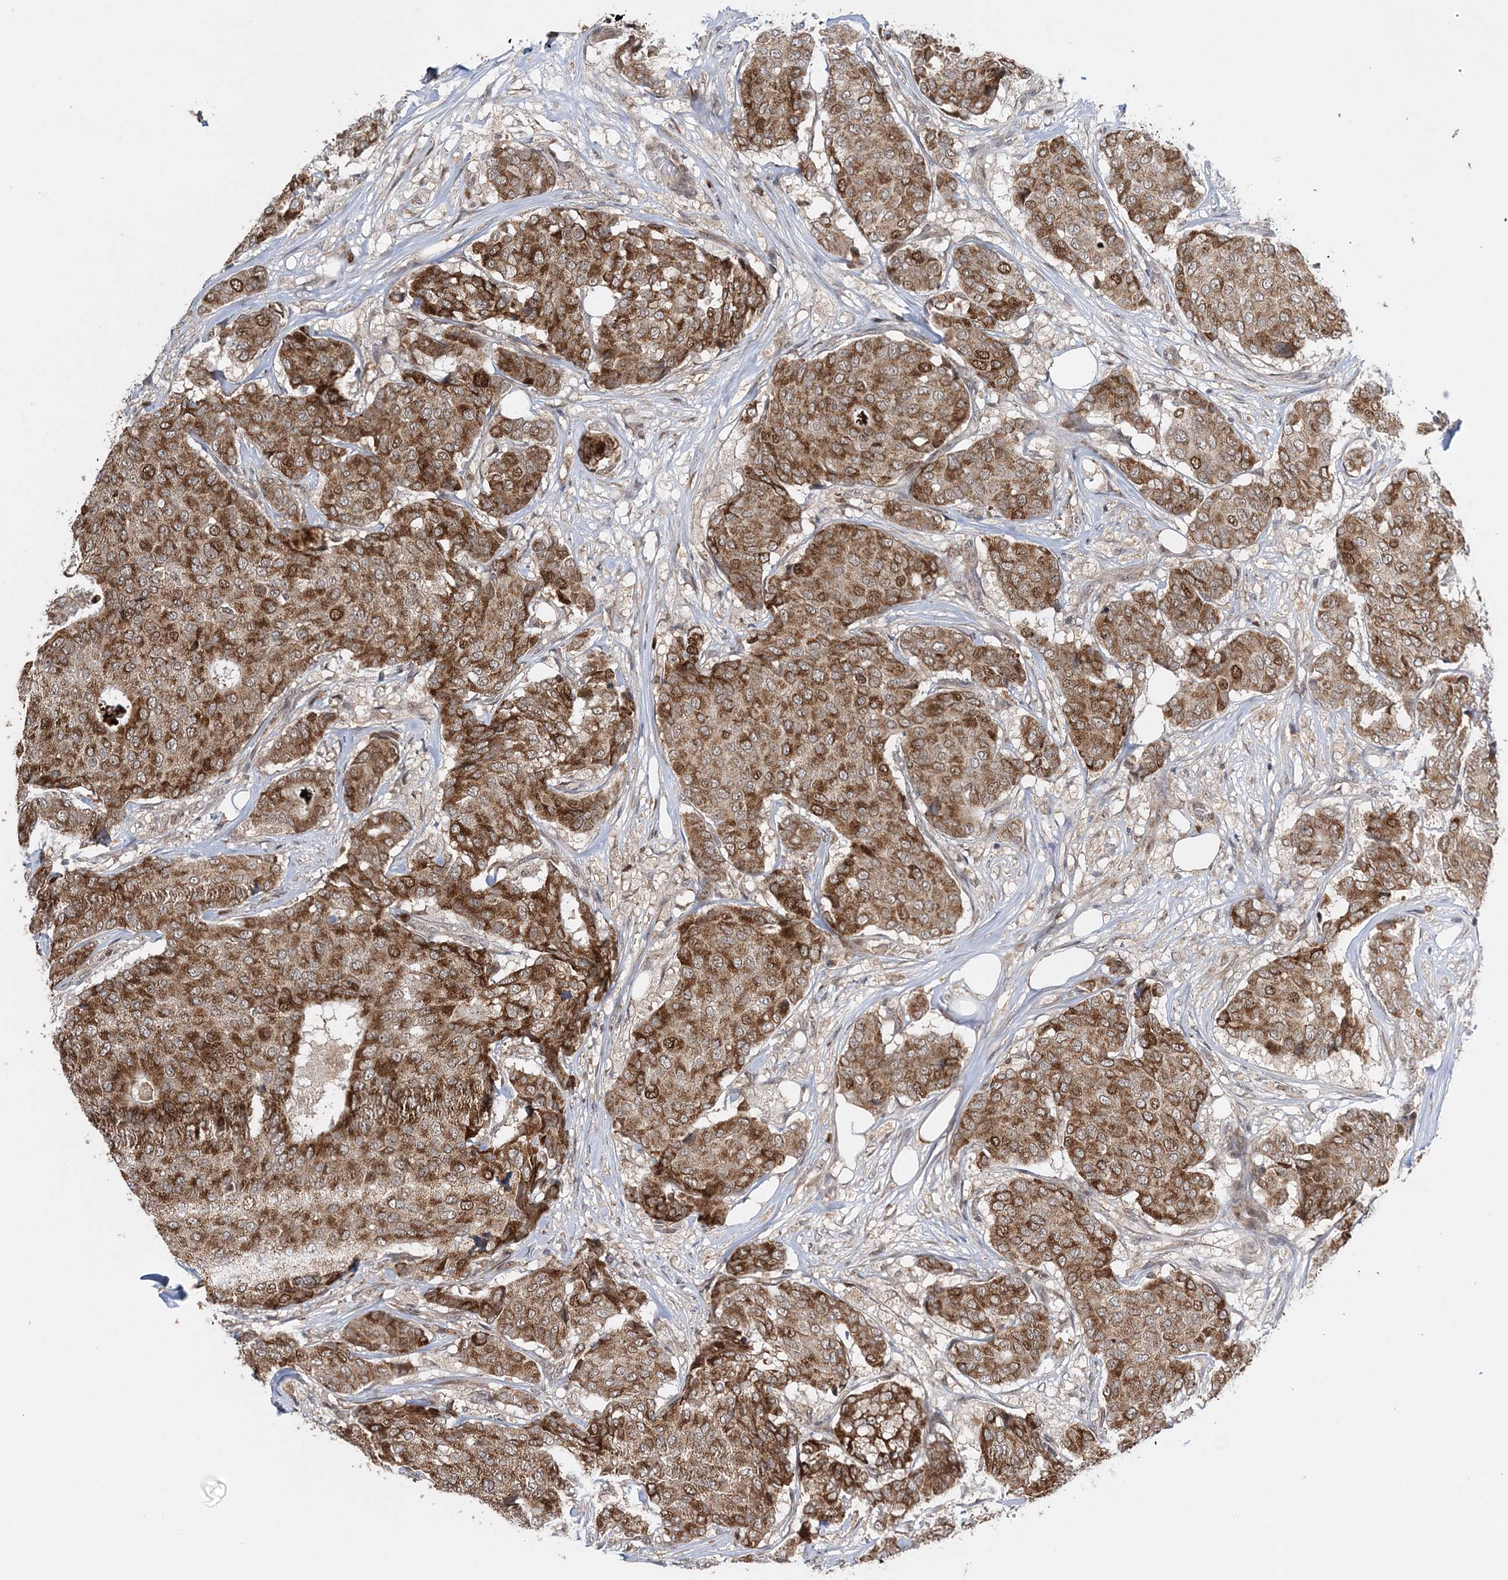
{"staining": {"intensity": "strong", "quantity": ">75%", "location": "cytoplasmic/membranous"}, "tissue": "breast cancer", "cell_type": "Tumor cells", "image_type": "cancer", "snomed": [{"axis": "morphology", "description": "Duct carcinoma"}, {"axis": "topography", "description": "Breast"}], "caption": "Protein expression by immunohistochemistry displays strong cytoplasmic/membranous expression in about >75% of tumor cells in breast cancer. Nuclei are stained in blue.", "gene": "KIF4A", "patient": {"sex": "female", "age": 75}}